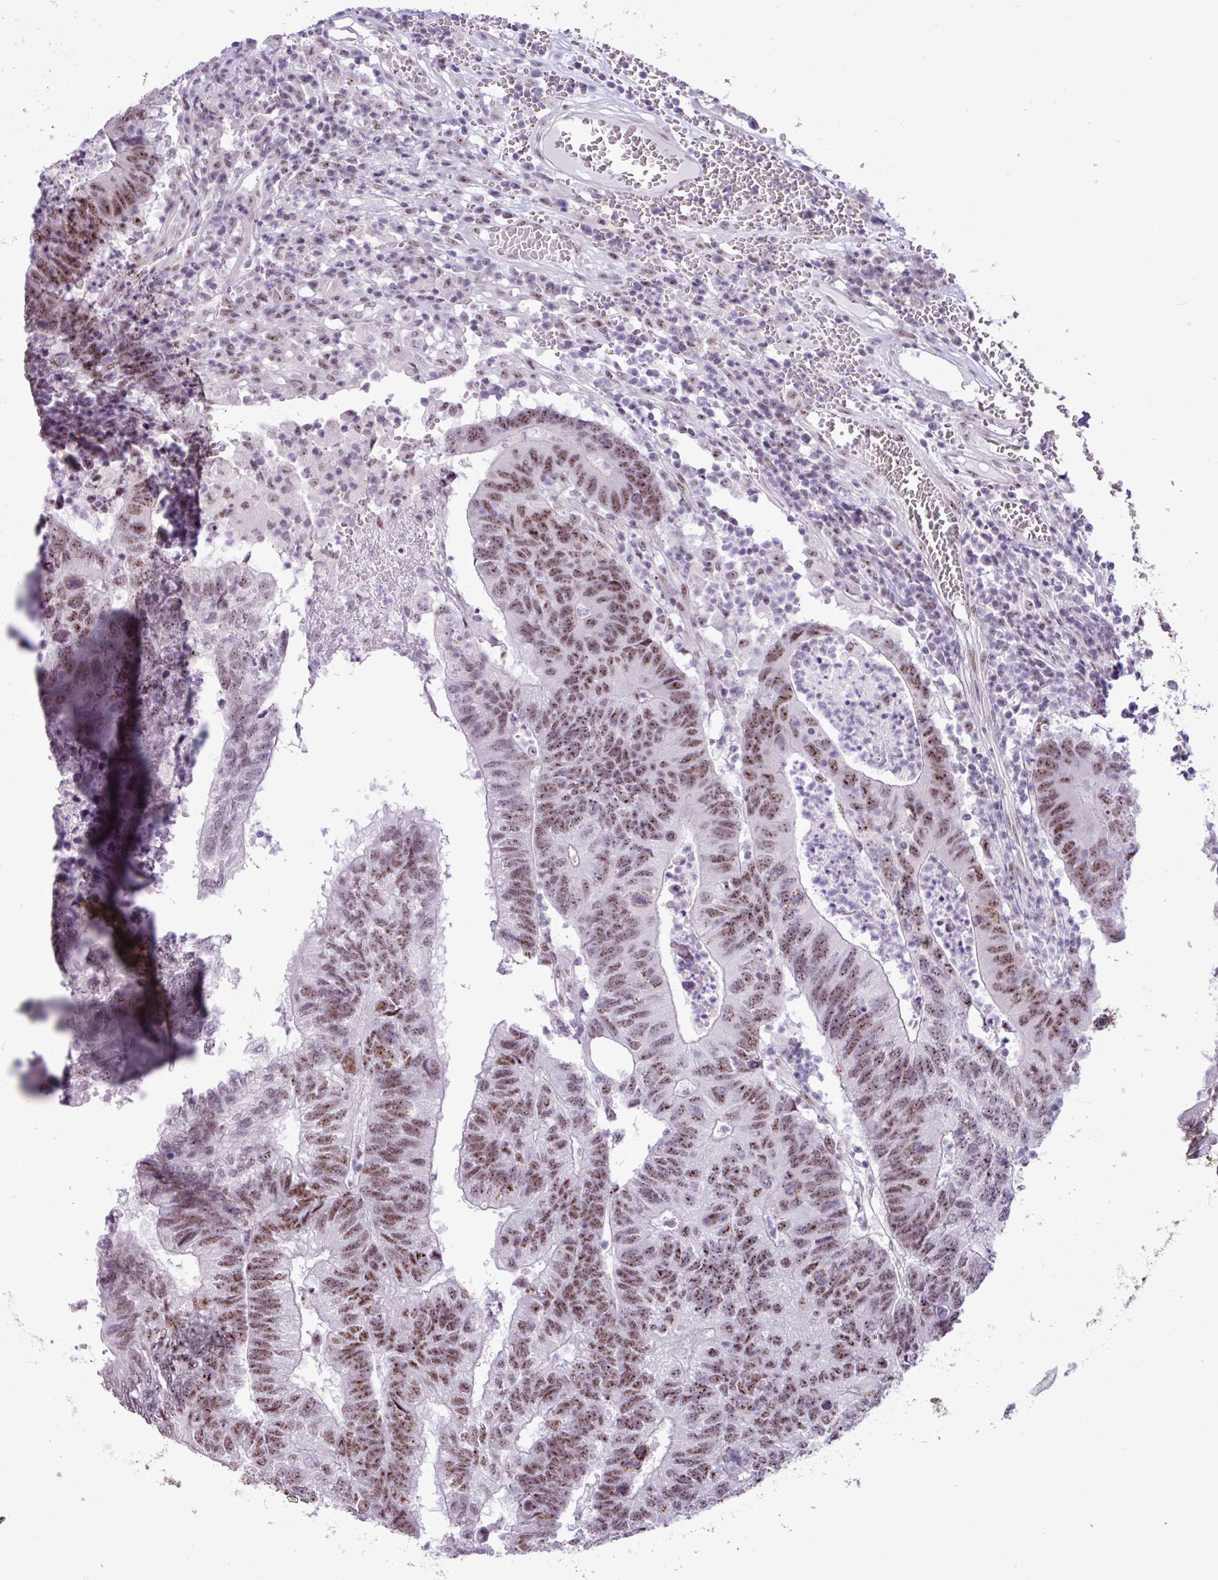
{"staining": {"intensity": "moderate", "quantity": ">75%", "location": "nuclear"}, "tissue": "colorectal cancer", "cell_type": "Tumor cells", "image_type": "cancer", "snomed": [{"axis": "morphology", "description": "Adenocarcinoma, NOS"}, {"axis": "topography", "description": "Colon"}], "caption": "The histopathology image exhibits a brown stain indicating the presence of a protein in the nuclear of tumor cells in colorectal cancer (adenocarcinoma). (DAB = brown stain, brightfield microscopy at high magnification).", "gene": "UTP18", "patient": {"sex": "female", "age": 48}}